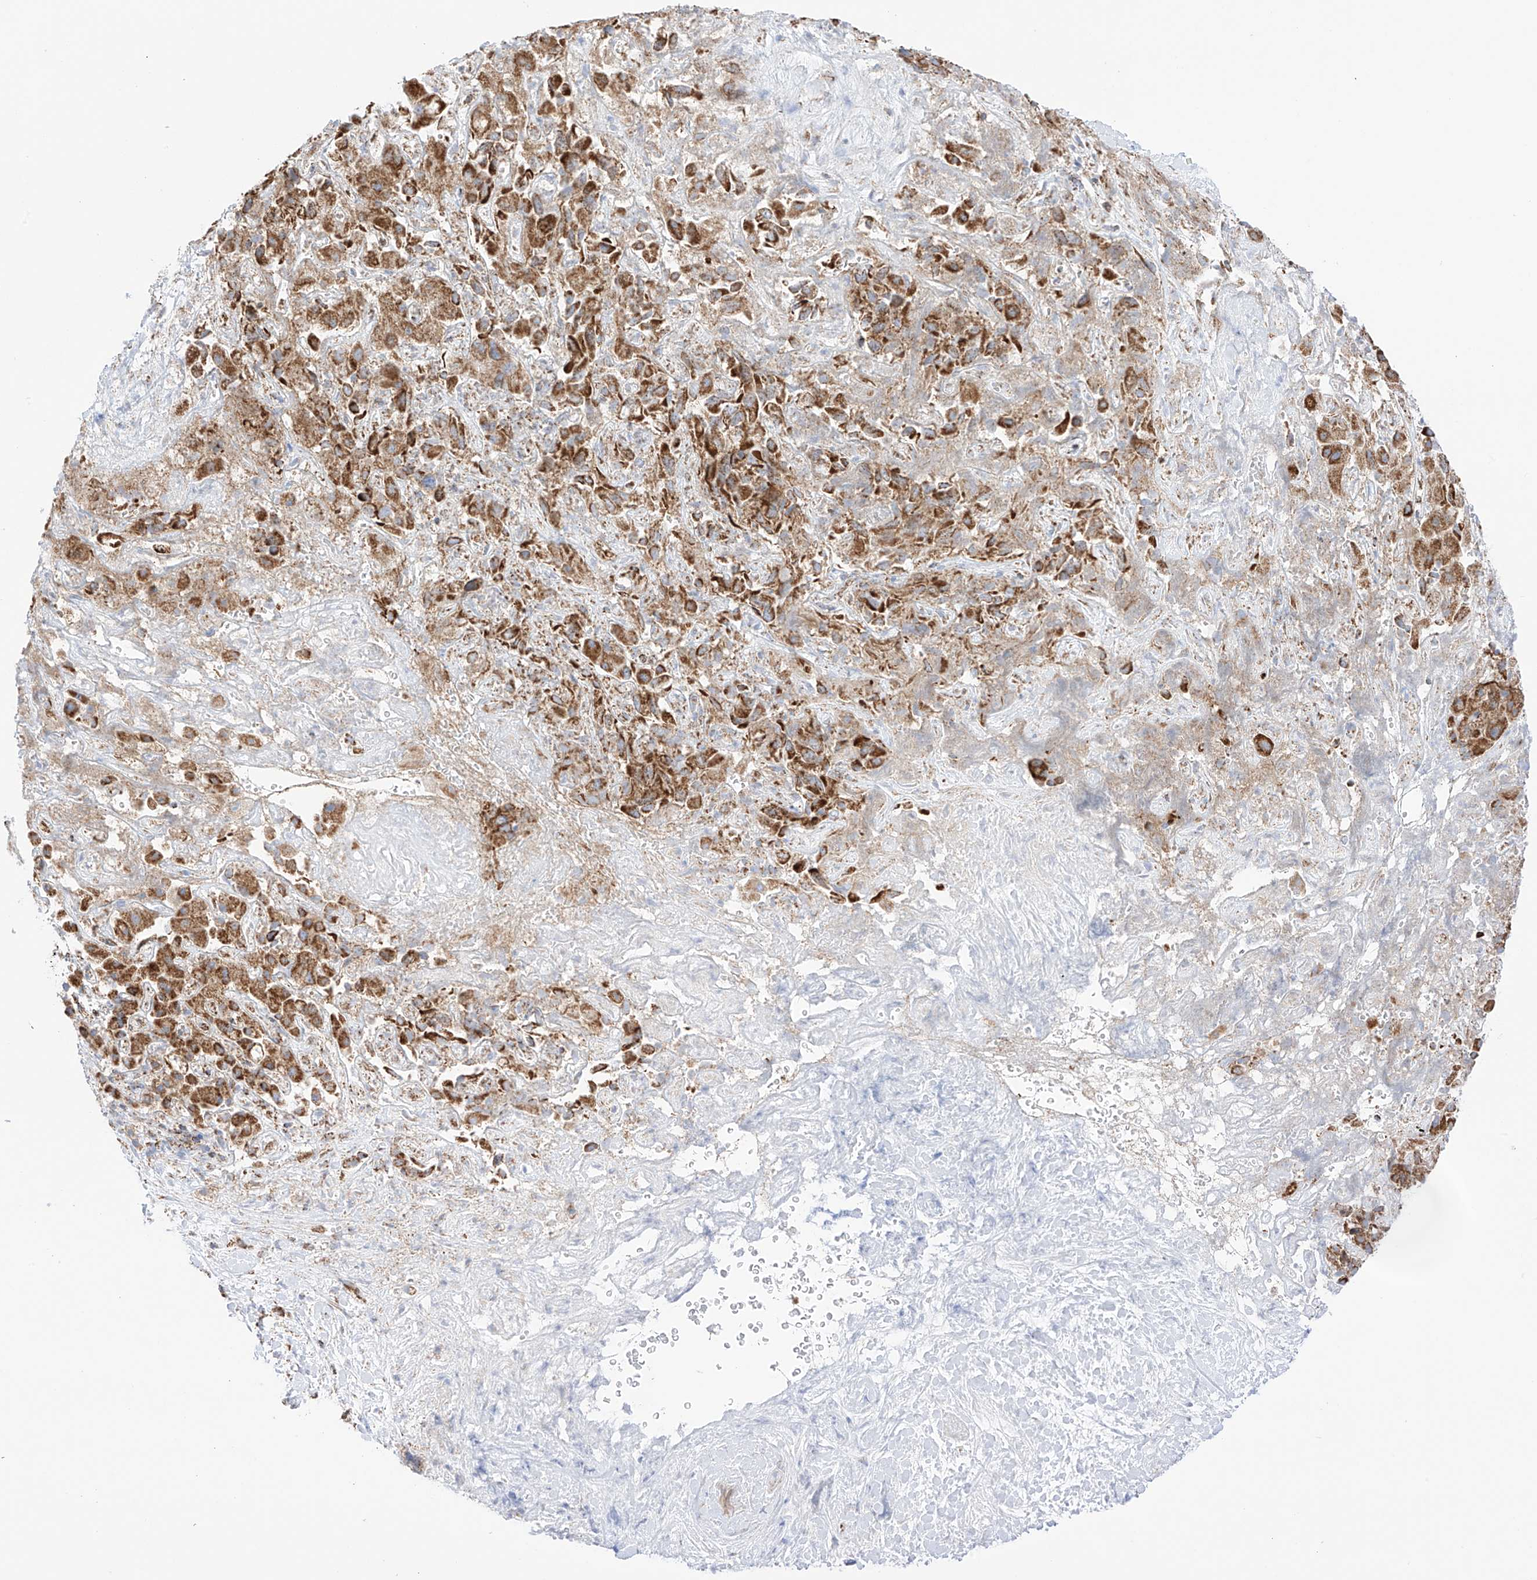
{"staining": {"intensity": "moderate", "quantity": ">75%", "location": "cytoplasmic/membranous"}, "tissue": "liver cancer", "cell_type": "Tumor cells", "image_type": "cancer", "snomed": [{"axis": "morphology", "description": "Cholangiocarcinoma"}, {"axis": "topography", "description": "Liver"}], "caption": "IHC (DAB (3,3'-diaminobenzidine)) staining of liver cancer shows moderate cytoplasmic/membranous protein expression in approximately >75% of tumor cells.", "gene": "XKR3", "patient": {"sex": "female", "age": 52}}